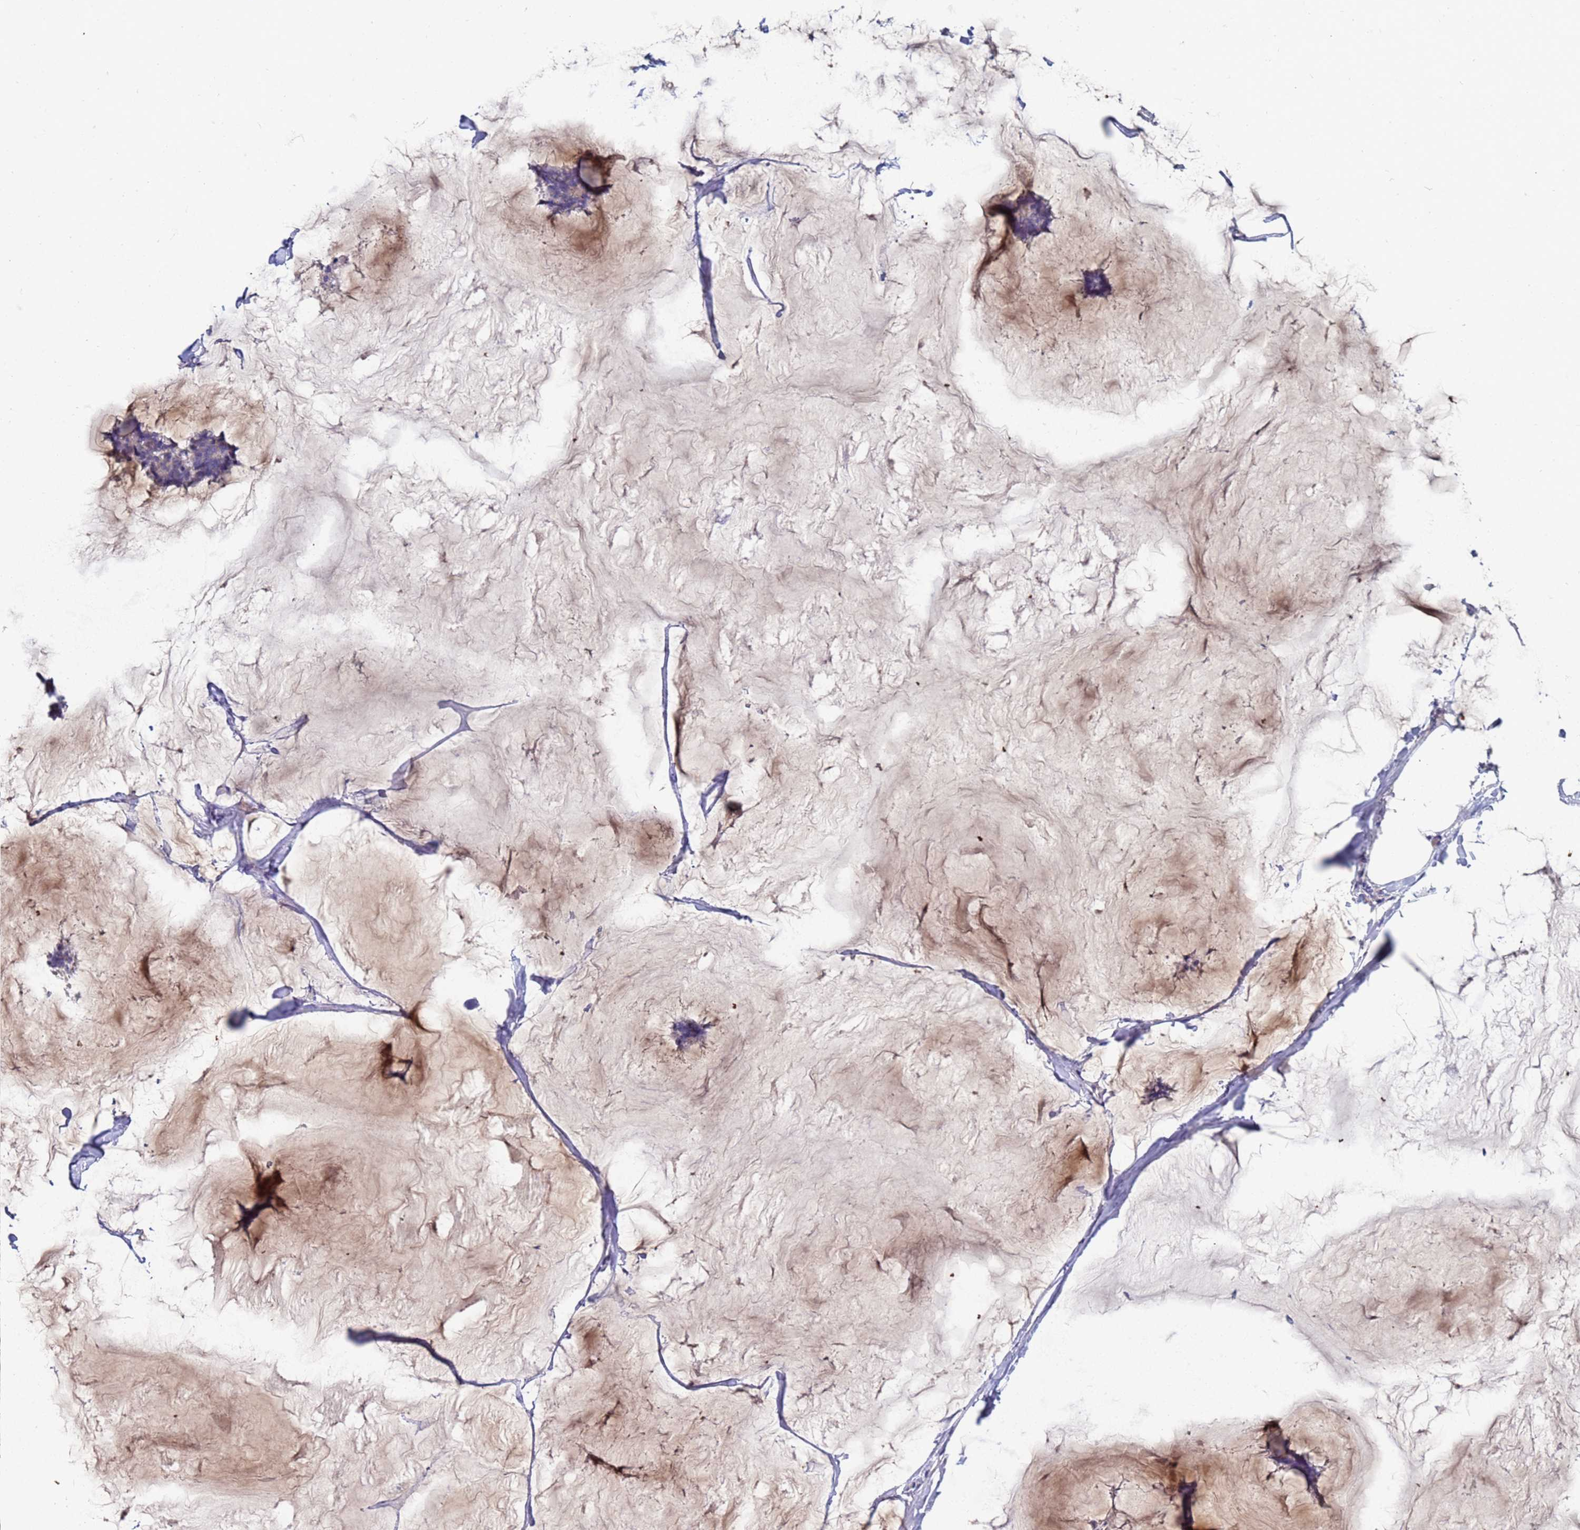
{"staining": {"intensity": "moderate", "quantity": "<25%", "location": "cytoplasmic/membranous"}, "tissue": "breast cancer", "cell_type": "Tumor cells", "image_type": "cancer", "snomed": [{"axis": "morphology", "description": "Duct carcinoma"}, {"axis": "topography", "description": "Breast"}], "caption": "IHC photomicrograph of neoplastic tissue: breast cancer (invasive ductal carcinoma) stained using immunohistochemistry displays low levels of moderate protein expression localized specifically in the cytoplasmic/membranous of tumor cells, appearing as a cytoplasmic/membranous brown color.", "gene": "IHO1", "patient": {"sex": "female", "age": 93}}